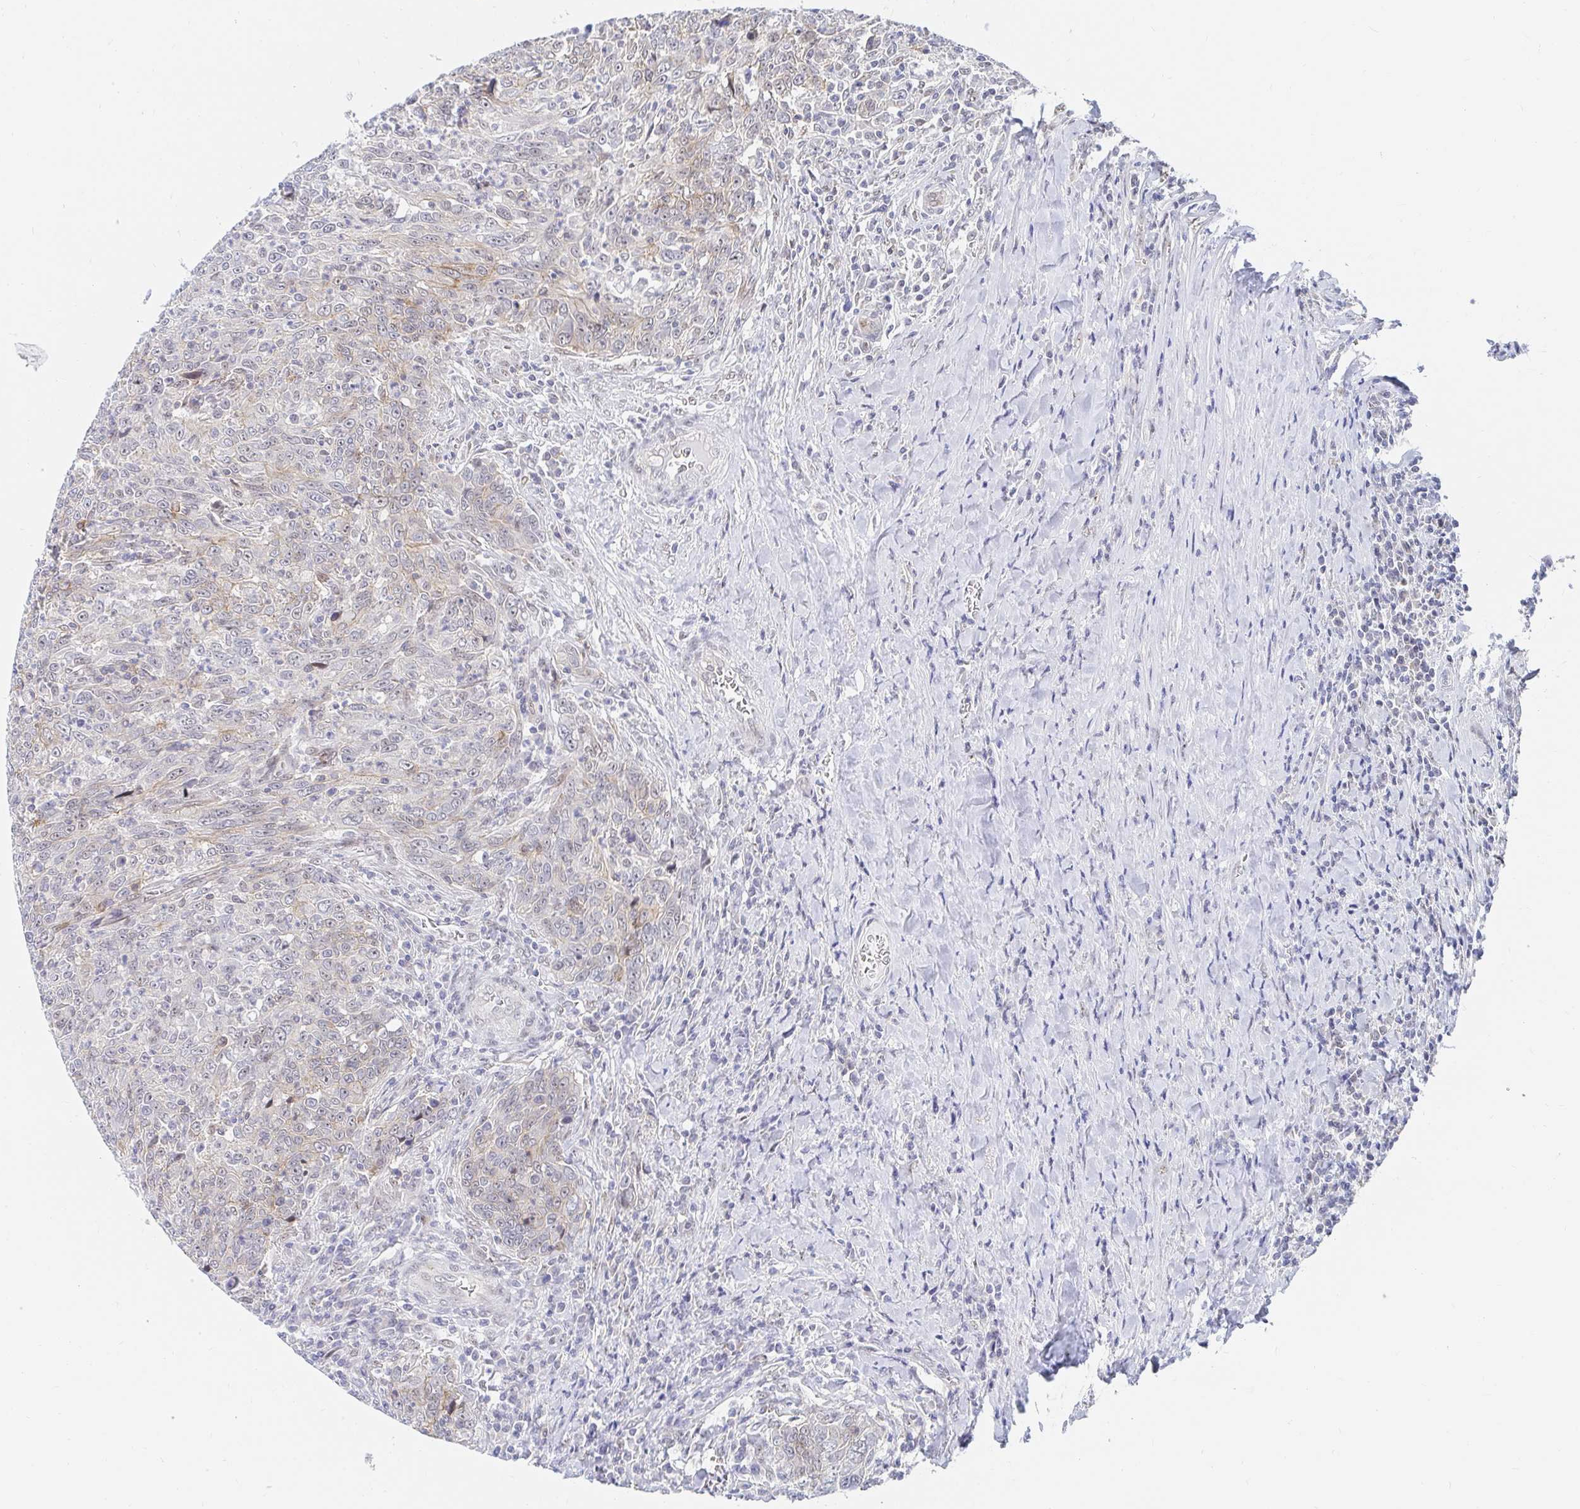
{"staining": {"intensity": "weak", "quantity": "25%-75%", "location": "cytoplasmic/membranous"}, "tissue": "breast cancer", "cell_type": "Tumor cells", "image_type": "cancer", "snomed": [{"axis": "morphology", "description": "Duct carcinoma"}, {"axis": "topography", "description": "Breast"}], "caption": "Immunohistochemistry histopathology image of infiltrating ductal carcinoma (breast) stained for a protein (brown), which displays low levels of weak cytoplasmic/membranous staining in approximately 25%-75% of tumor cells.", "gene": "COL28A1", "patient": {"sex": "female", "age": 50}}